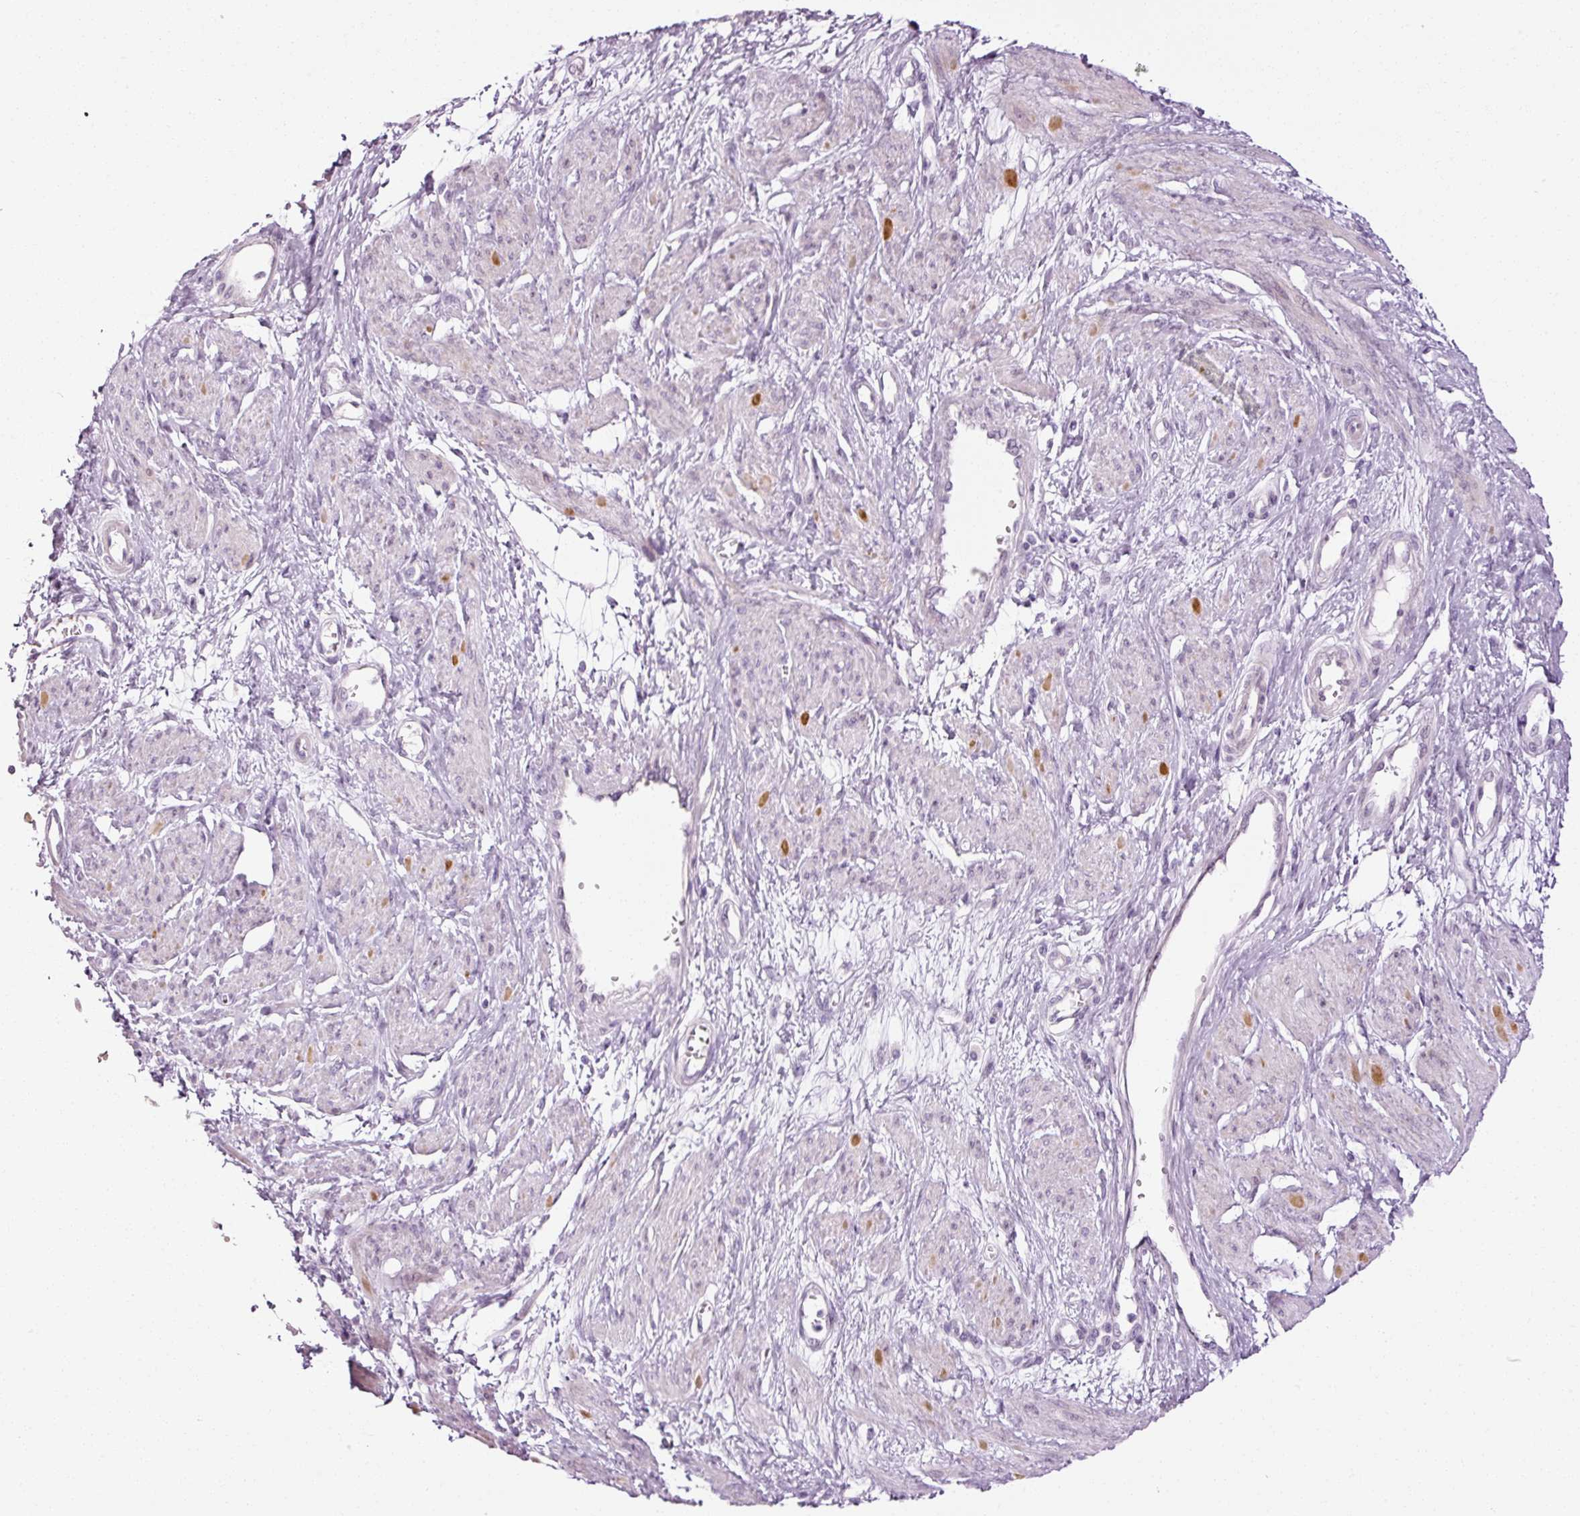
{"staining": {"intensity": "moderate", "quantity": "<25%", "location": "nuclear"}, "tissue": "smooth muscle", "cell_type": "Smooth muscle cells", "image_type": "normal", "snomed": [{"axis": "morphology", "description": "Normal tissue, NOS"}, {"axis": "topography", "description": "Smooth muscle"}, {"axis": "topography", "description": "Uterus"}], "caption": "Protein expression analysis of benign smooth muscle displays moderate nuclear expression in approximately <25% of smooth muscle cells.", "gene": "ANKRD20A1", "patient": {"sex": "female", "age": 39}}